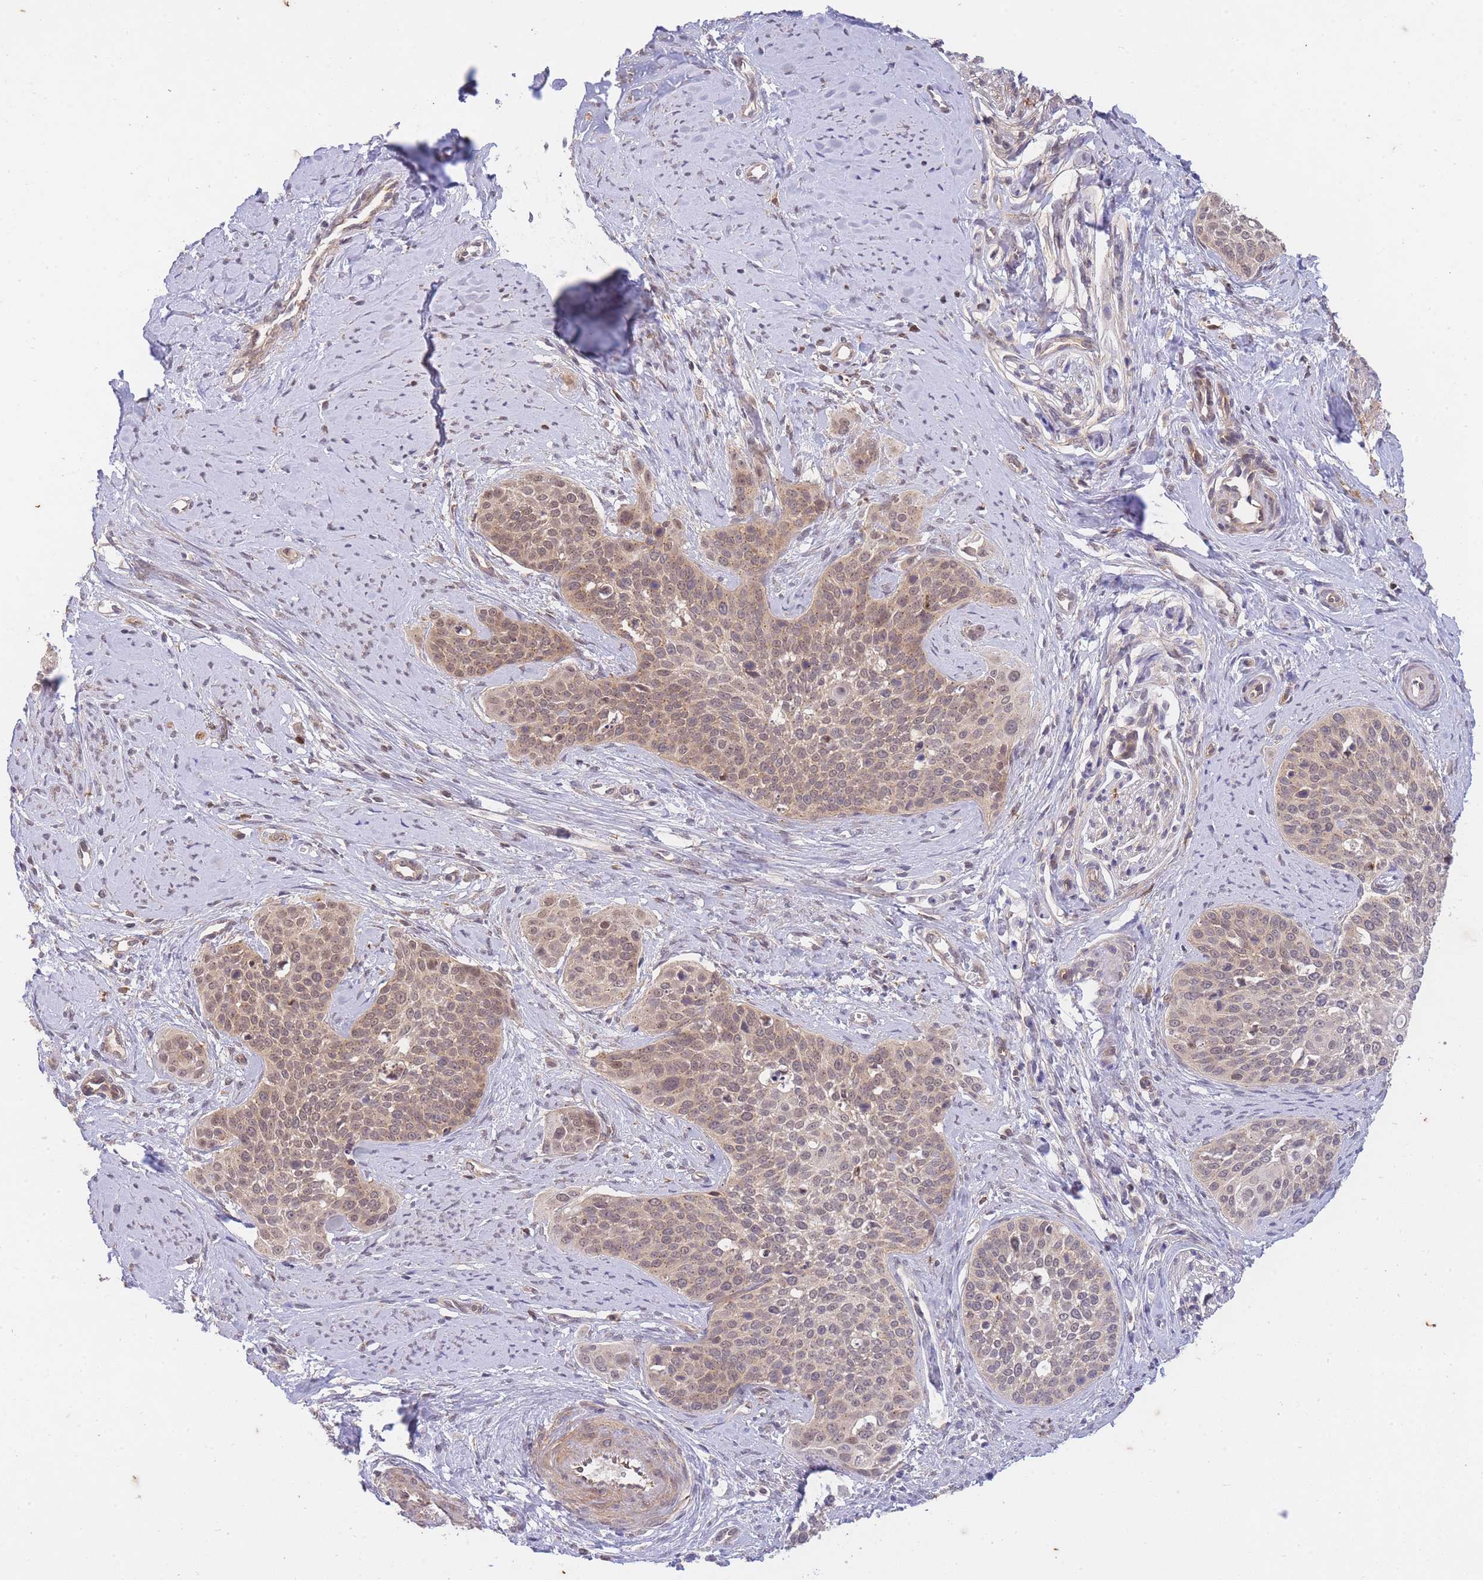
{"staining": {"intensity": "weak", "quantity": ">75%", "location": "nuclear"}, "tissue": "cervical cancer", "cell_type": "Tumor cells", "image_type": "cancer", "snomed": [{"axis": "morphology", "description": "Squamous cell carcinoma, NOS"}, {"axis": "topography", "description": "Cervix"}], "caption": "Immunohistochemistry (IHC) of human squamous cell carcinoma (cervical) displays low levels of weak nuclear staining in about >75% of tumor cells.", "gene": "ST8SIA4", "patient": {"sex": "female", "age": 44}}